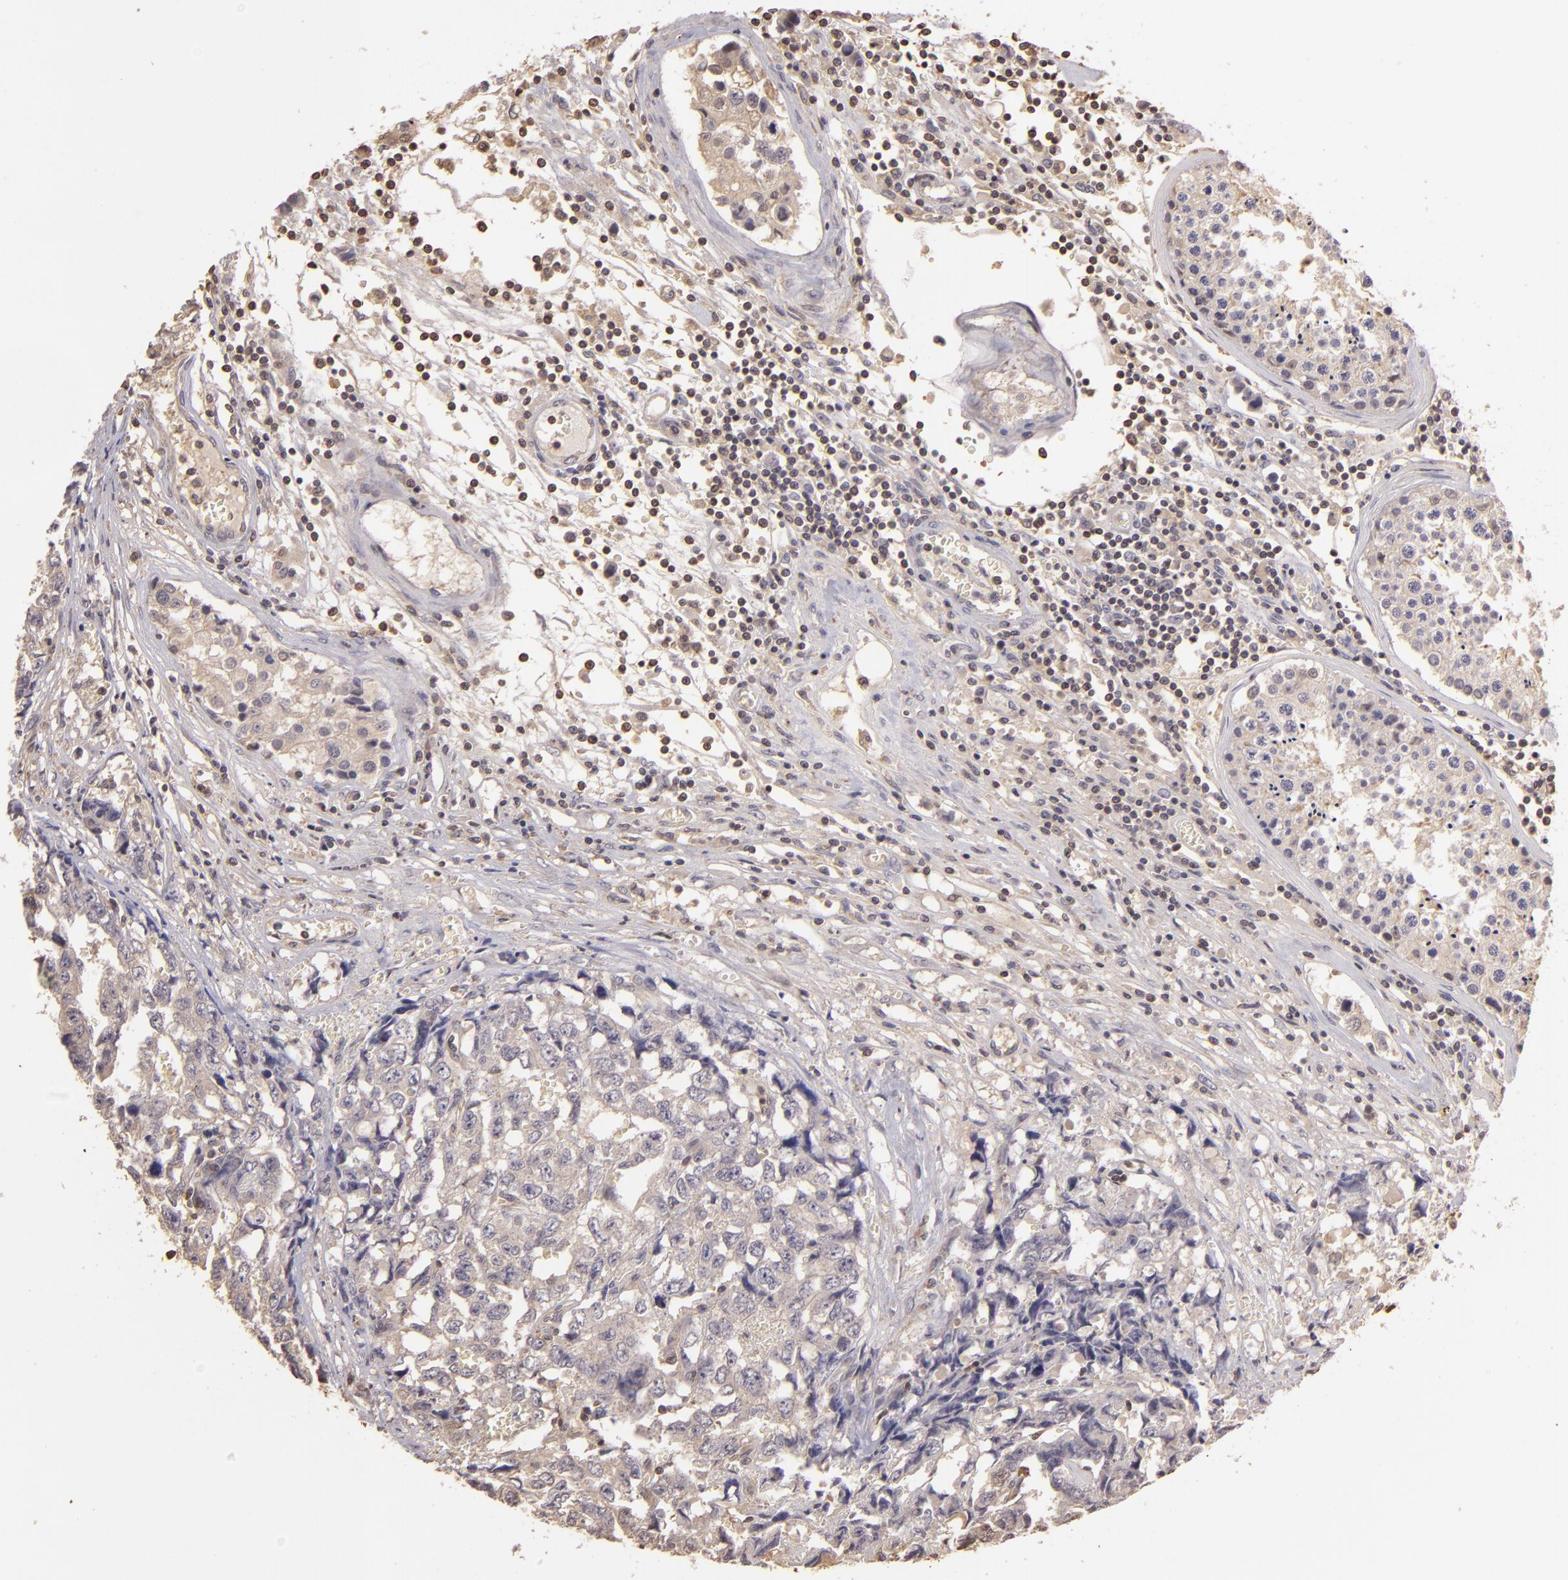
{"staining": {"intensity": "negative", "quantity": "none", "location": "none"}, "tissue": "testis cancer", "cell_type": "Tumor cells", "image_type": "cancer", "snomed": [{"axis": "morphology", "description": "Carcinoma, Embryonal, NOS"}, {"axis": "topography", "description": "Testis"}], "caption": "The photomicrograph exhibits no staining of tumor cells in embryonal carcinoma (testis).", "gene": "ARPC2", "patient": {"sex": "male", "age": 31}}